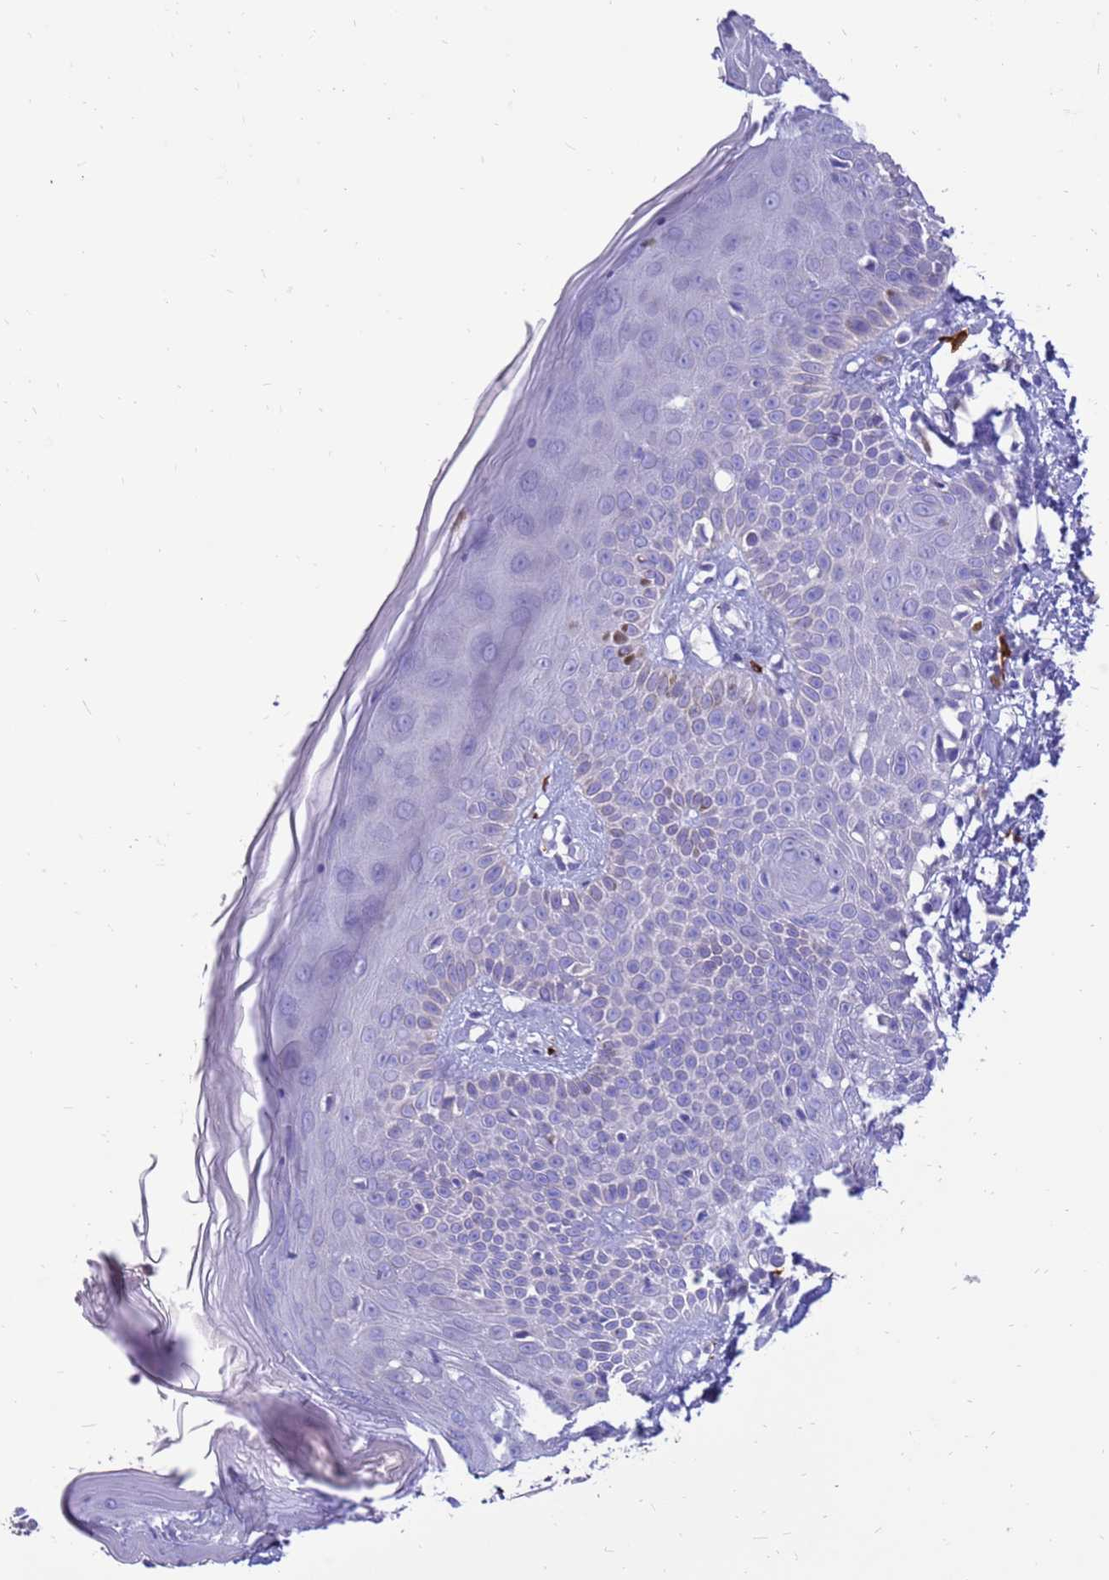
{"staining": {"intensity": "negative", "quantity": "none", "location": "none"}, "tissue": "skin", "cell_type": "Fibroblasts", "image_type": "normal", "snomed": [{"axis": "morphology", "description": "Normal tissue, NOS"}, {"axis": "topography", "description": "Skin"}], "caption": "Human skin stained for a protein using IHC demonstrates no staining in fibroblasts.", "gene": "PDE10A", "patient": {"sex": "female", "age": 58}}